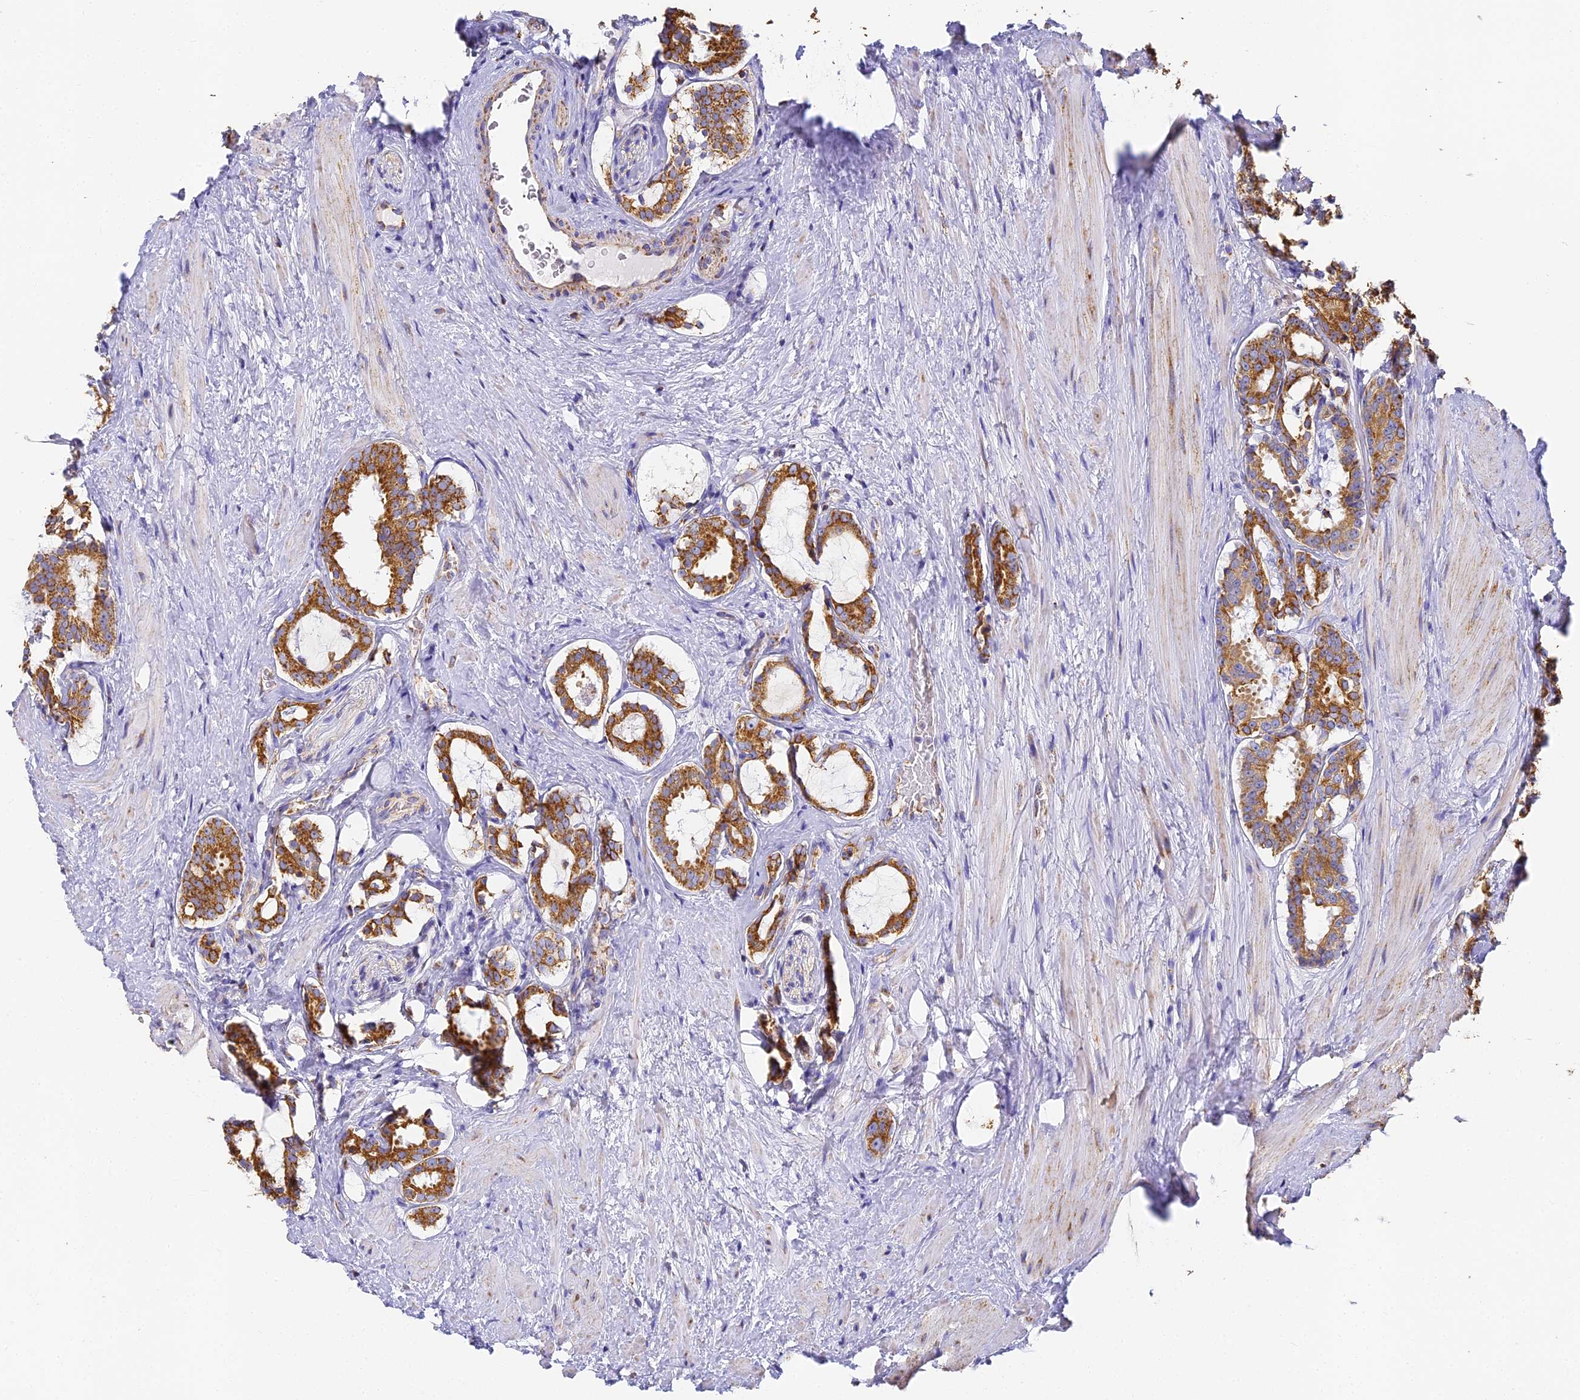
{"staining": {"intensity": "moderate", "quantity": ">75%", "location": "cytoplasmic/membranous"}, "tissue": "prostate cancer", "cell_type": "Tumor cells", "image_type": "cancer", "snomed": [{"axis": "morphology", "description": "Adenocarcinoma, High grade"}, {"axis": "topography", "description": "Prostate"}], "caption": "The histopathology image demonstrates immunohistochemical staining of prostate cancer (adenocarcinoma (high-grade)). There is moderate cytoplasmic/membranous staining is seen in approximately >75% of tumor cells.", "gene": "COX6C", "patient": {"sex": "male", "age": 58}}